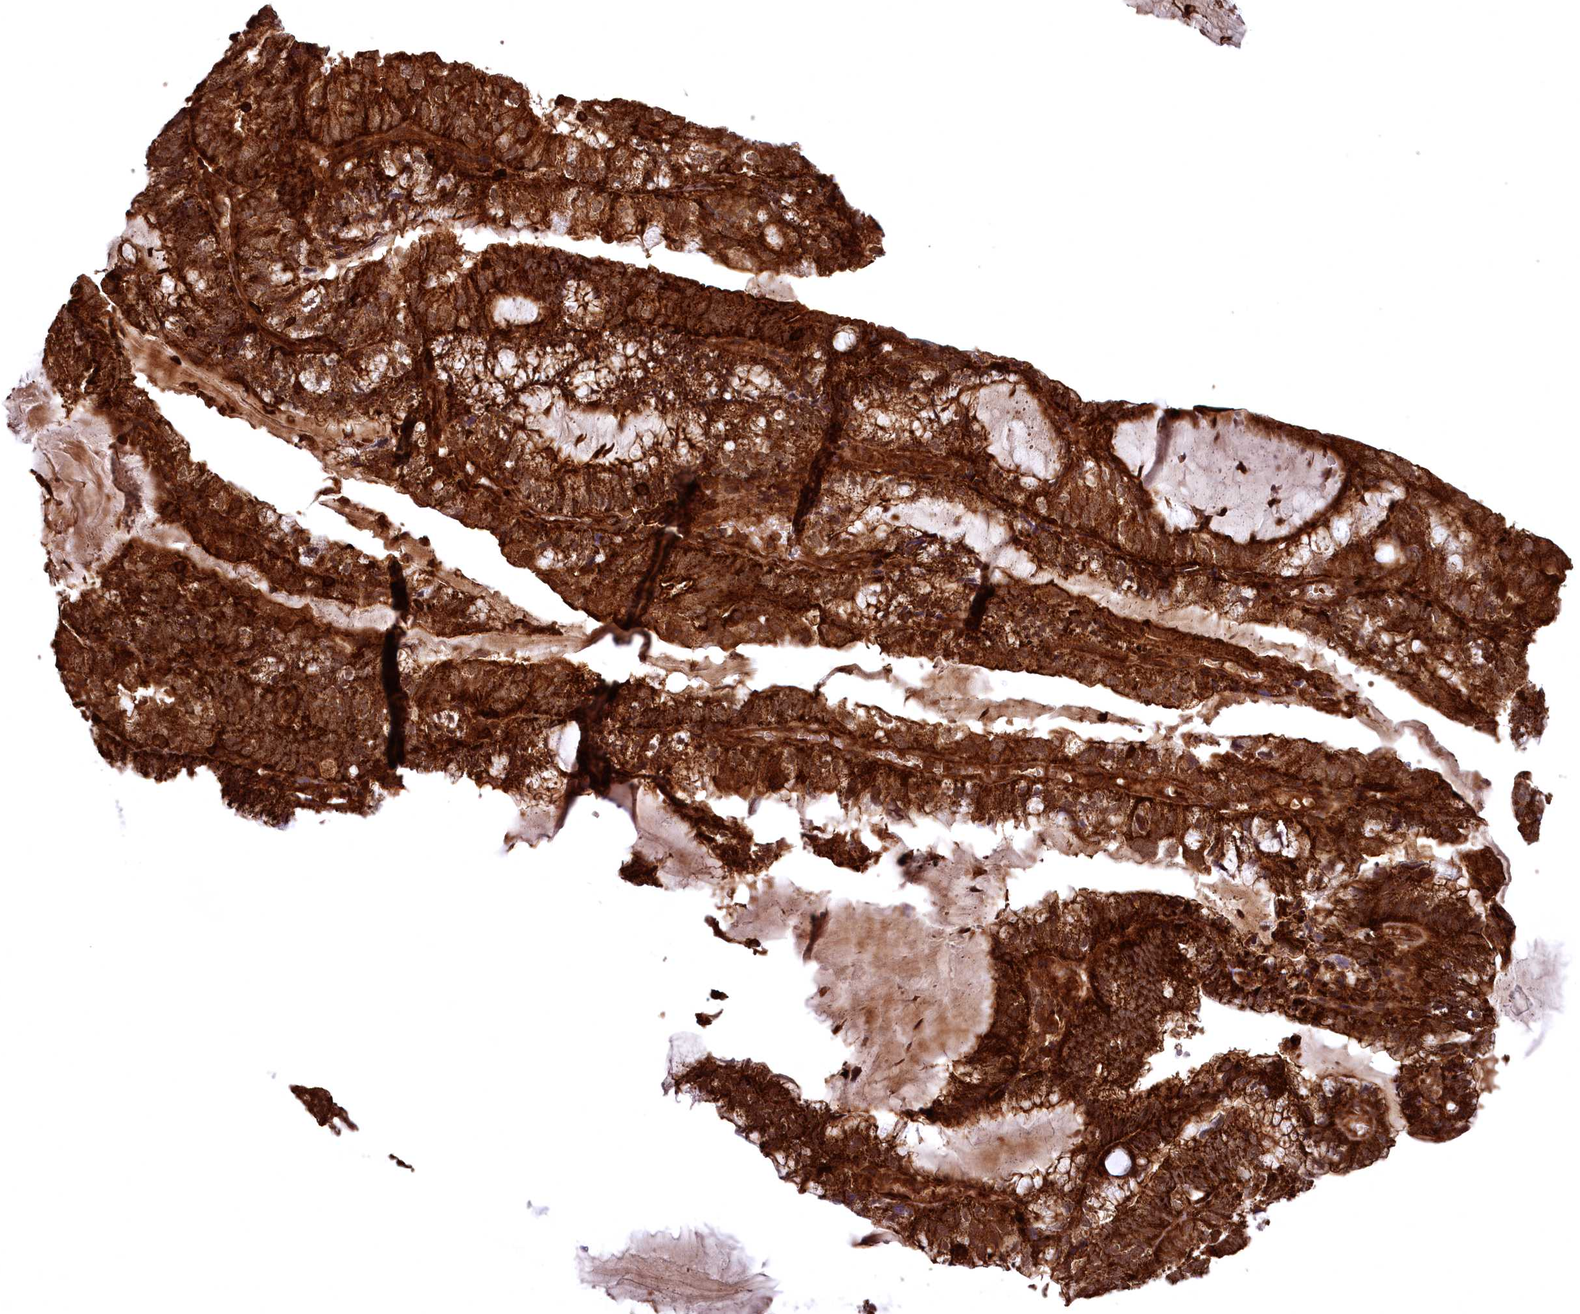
{"staining": {"intensity": "strong", "quantity": ">75%", "location": "cytoplasmic/membranous"}, "tissue": "endometrial cancer", "cell_type": "Tumor cells", "image_type": "cancer", "snomed": [{"axis": "morphology", "description": "Adenocarcinoma, NOS"}, {"axis": "topography", "description": "Endometrium"}], "caption": "Protein analysis of adenocarcinoma (endometrial) tissue demonstrates strong cytoplasmic/membranous staining in about >75% of tumor cells.", "gene": "STUB1", "patient": {"sex": "female", "age": 81}}